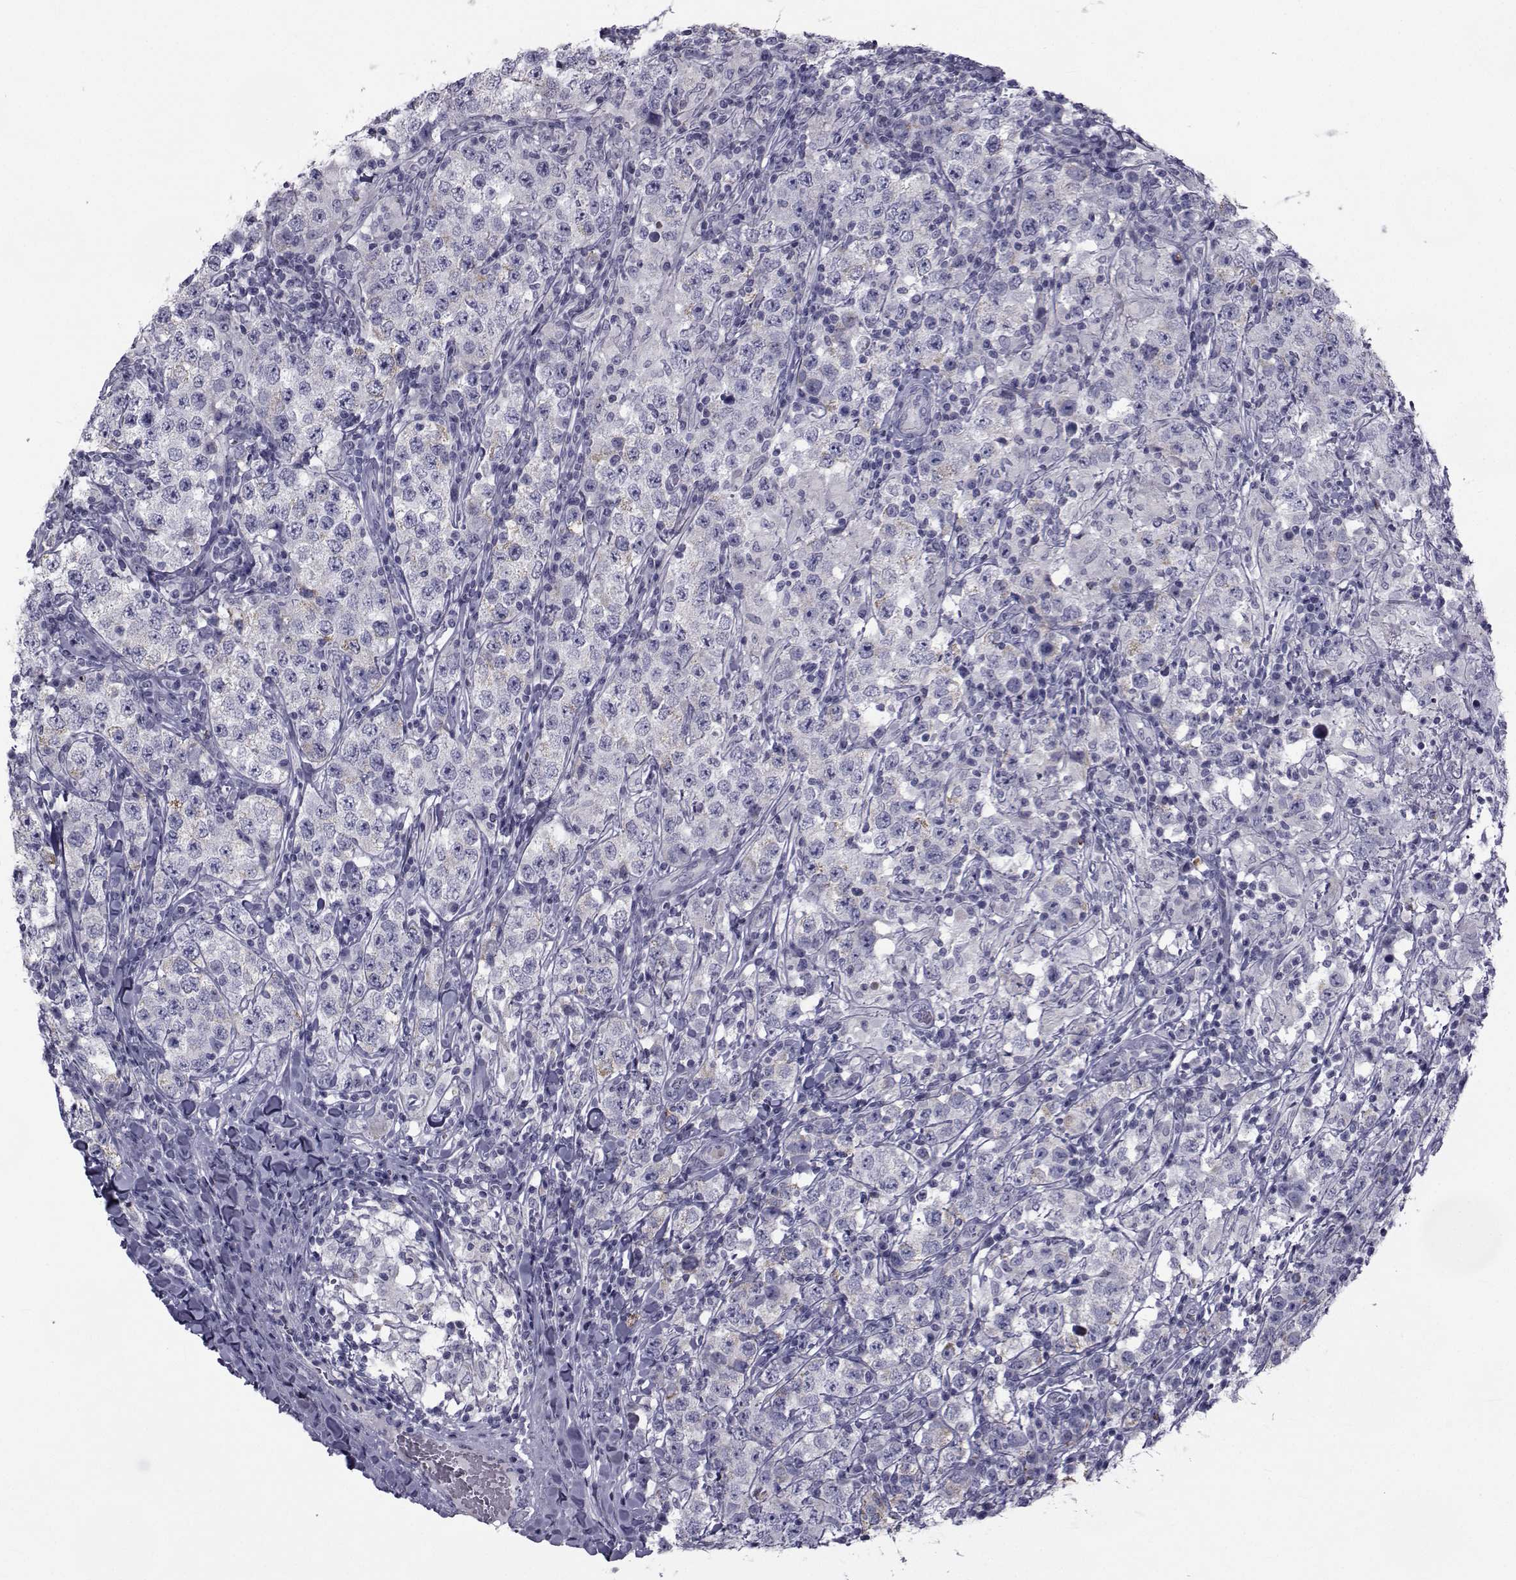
{"staining": {"intensity": "negative", "quantity": "none", "location": "none"}, "tissue": "testis cancer", "cell_type": "Tumor cells", "image_type": "cancer", "snomed": [{"axis": "morphology", "description": "Seminoma, NOS"}, {"axis": "morphology", "description": "Carcinoma, Embryonal, NOS"}, {"axis": "topography", "description": "Testis"}], "caption": "A histopathology image of human embryonal carcinoma (testis) is negative for staining in tumor cells. (DAB (3,3'-diaminobenzidine) immunohistochemistry, high magnification).", "gene": "FDXR", "patient": {"sex": "male", "age": 41}}